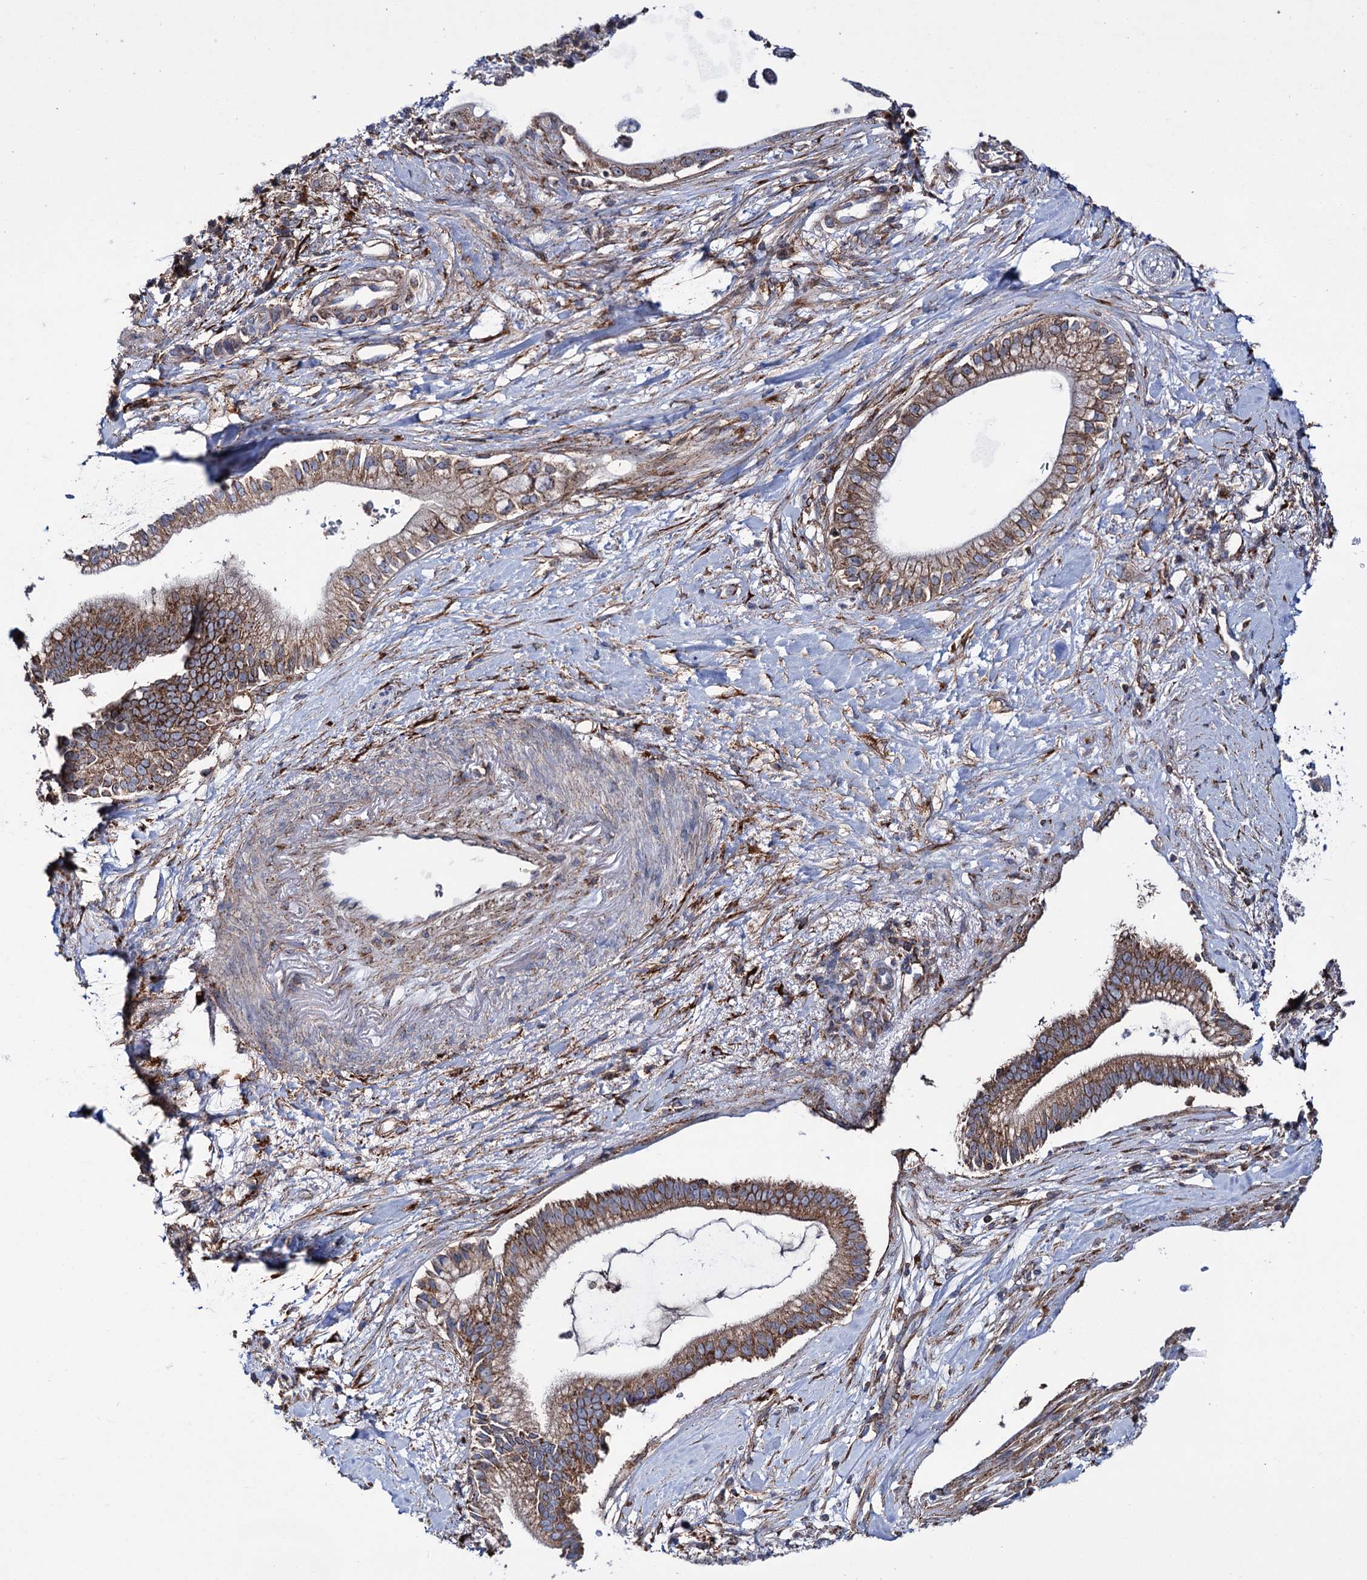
{"staining": {"intensity": "moderate", "quantity": ">75%", "location": "cytoplasmic/membranous"}, "tissue": "pancreatic cancer", "cell_type": "Tumor cells", "image_type": "cancer", "snomed": [{"axis": "morphology", "description": "Adenocarcinoma, NOS"}, {"axis": "topography", "description": "Pancreas"}], "caption": "Immunohistochemical staining of human pancreatic cancer reveals medium levels of moderate cytoplasmic/membranous positivity in about >75% of tumor cells. The protein is shown in brown color, while the nuclei are stained blue.", "gene": "DEF6", "patient": {"sex": "male", "age": 68}}